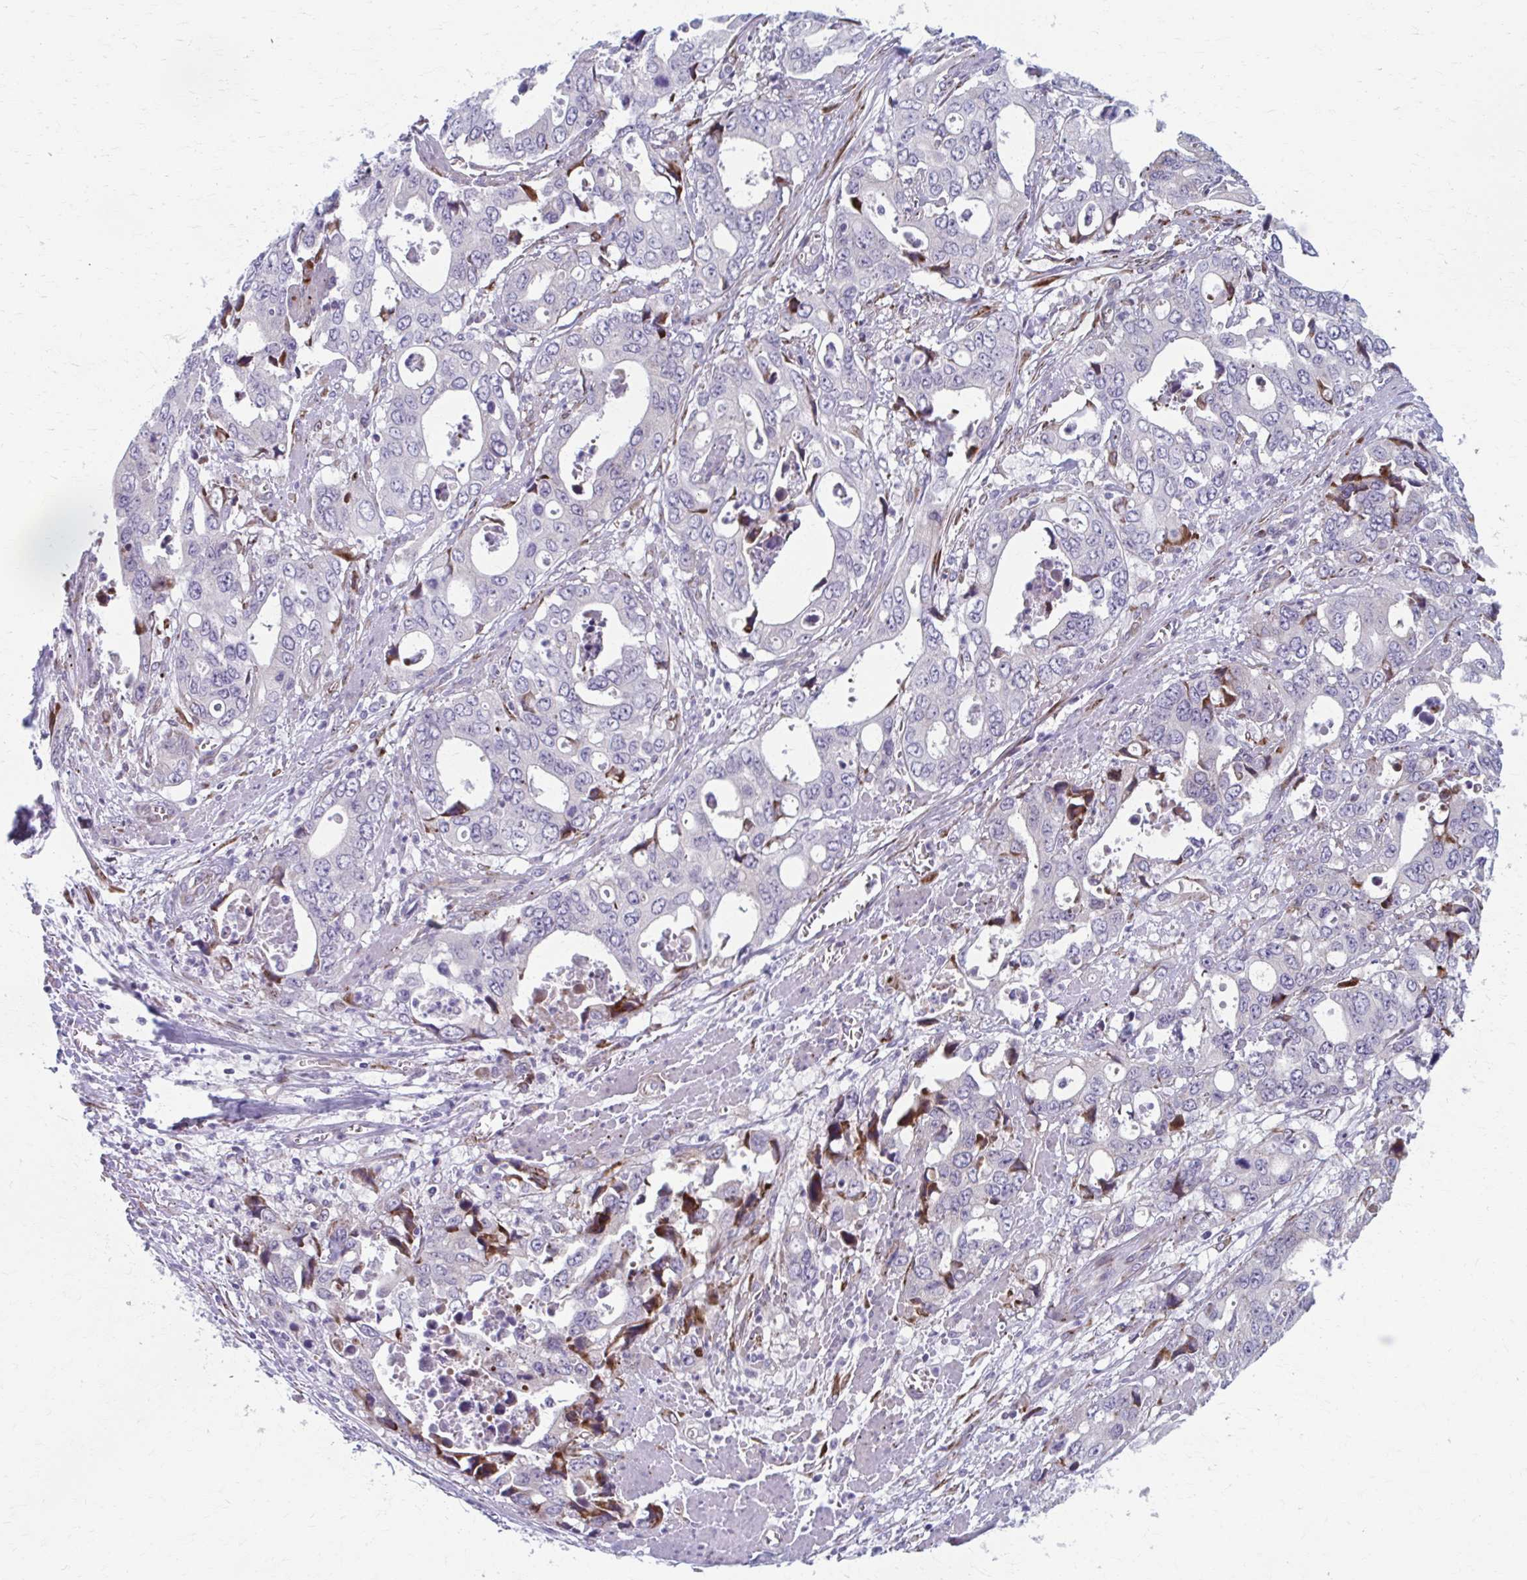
{"staining": {"intensity": "negative", "quantity": "none", "location": "none"}, "tissue": "stomach cancer", "cell_type": "Tumor cells", "image_type": "cancer", "snomed": [{"axis": "morphology", "description": "Adenocarcinoma, NOS"}, {"axis": "topography", "description": "Stomach, upper"}], "caption": "A histopathology image of human stomach cancer (adenocarcinoma) is negative for staining in tumor cells.", "gene": "OLFM2", "patient": {"sex": "male", "age": 74}}